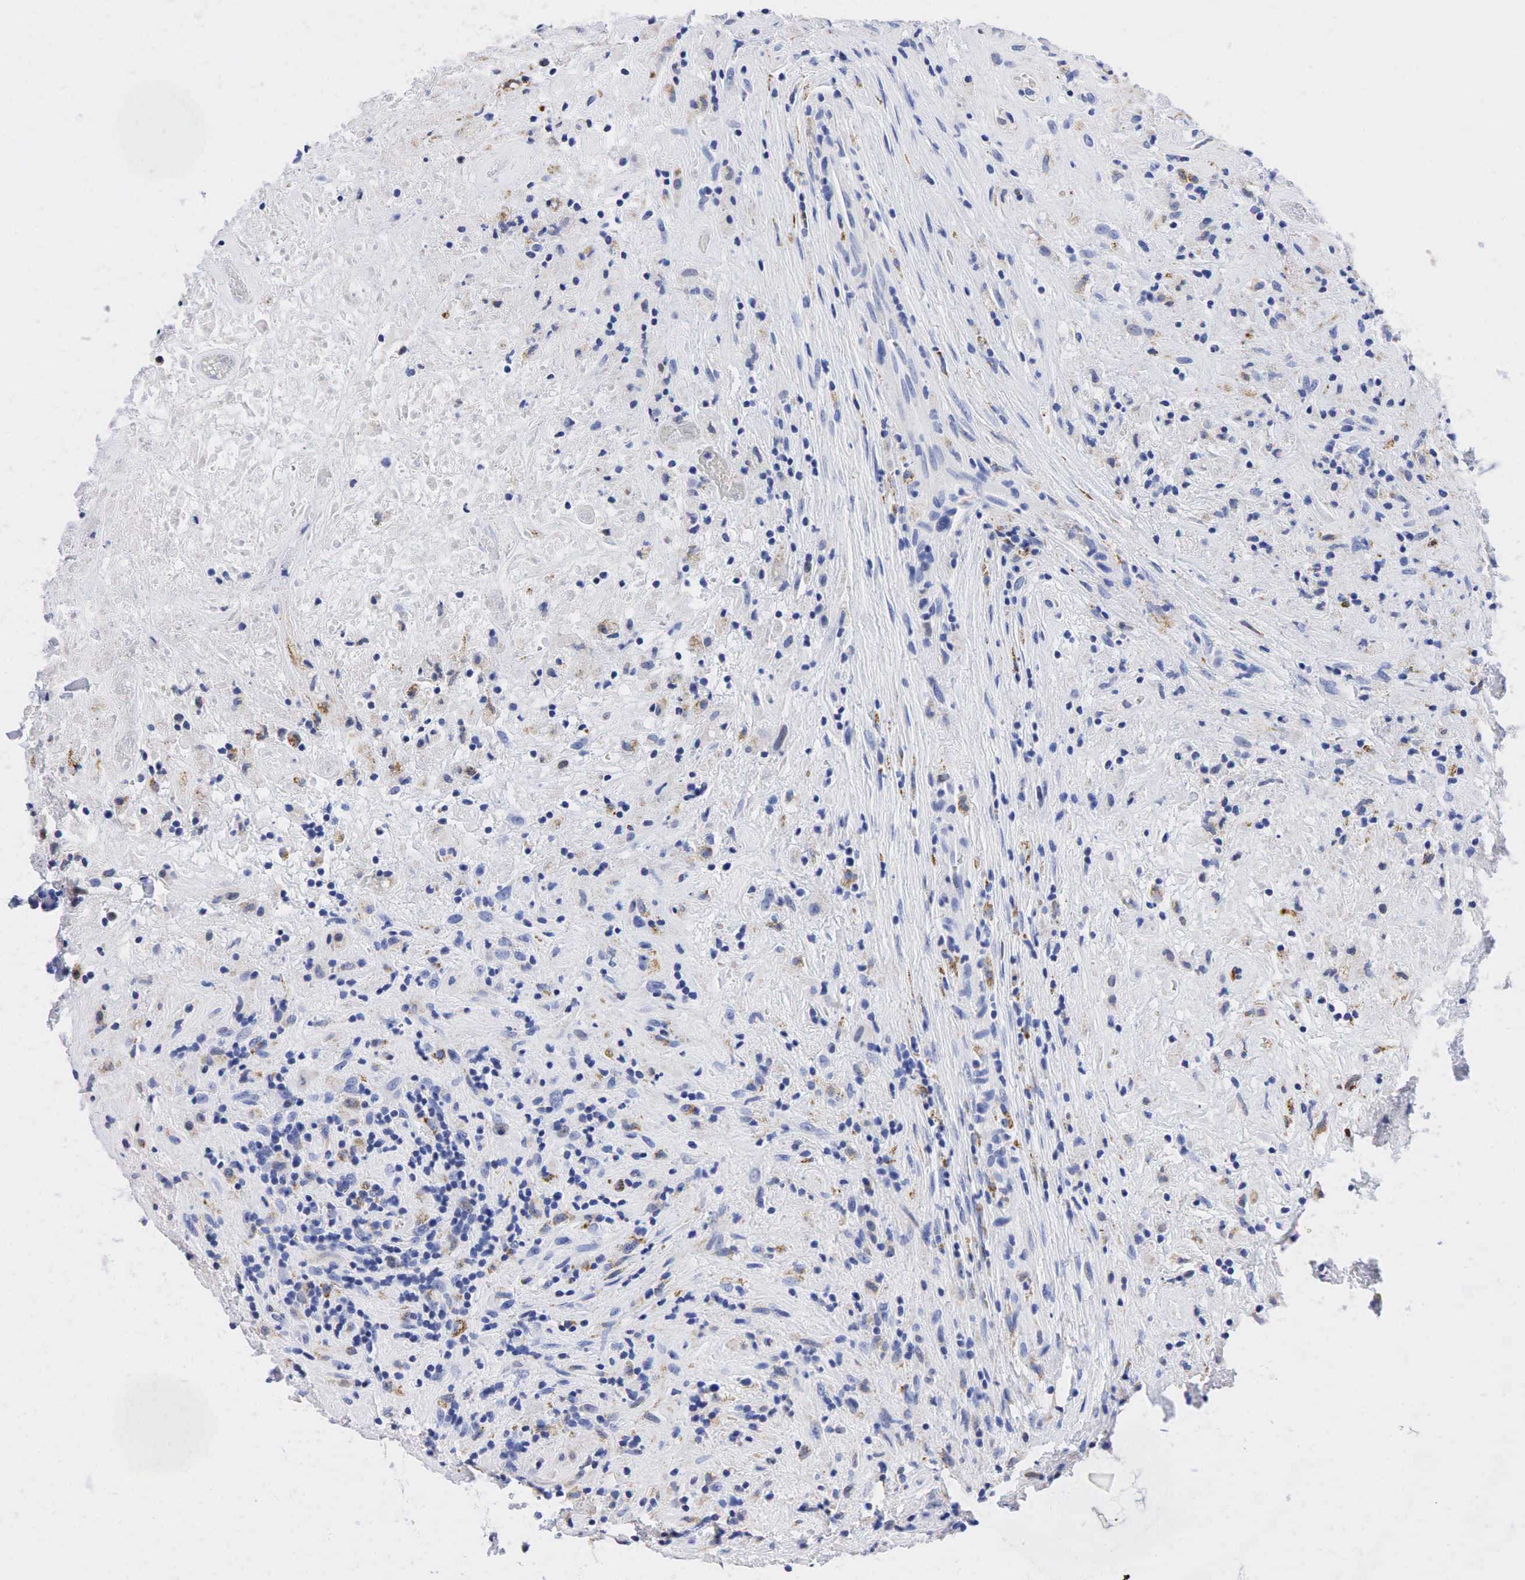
{"staining": {"intensity": "weak", "quantity": "<25%", "location": "cytoplasmic/membranous"}, "tissue": "lymphoma", "cell_type": "Tumor cells", "image_type": "cancer", "snomed": [{"axis": "morphology", "description": "Hodgkin's disease, NOS"}, {"axis": "topography", "description": "Lymph node"}], "caption": "Protein analysis of Hodgkin's disease demonstrates no significant staining in tumor cells. The staining was performed using DAB (3,3'-diaminobenzidine) to visualize the protein expression in brown, while the nuclei were stained in blue with hematoxylin (Magnification: 20x).", "gene": "SYP", "patient": {"sex": "male", "age": 46}}